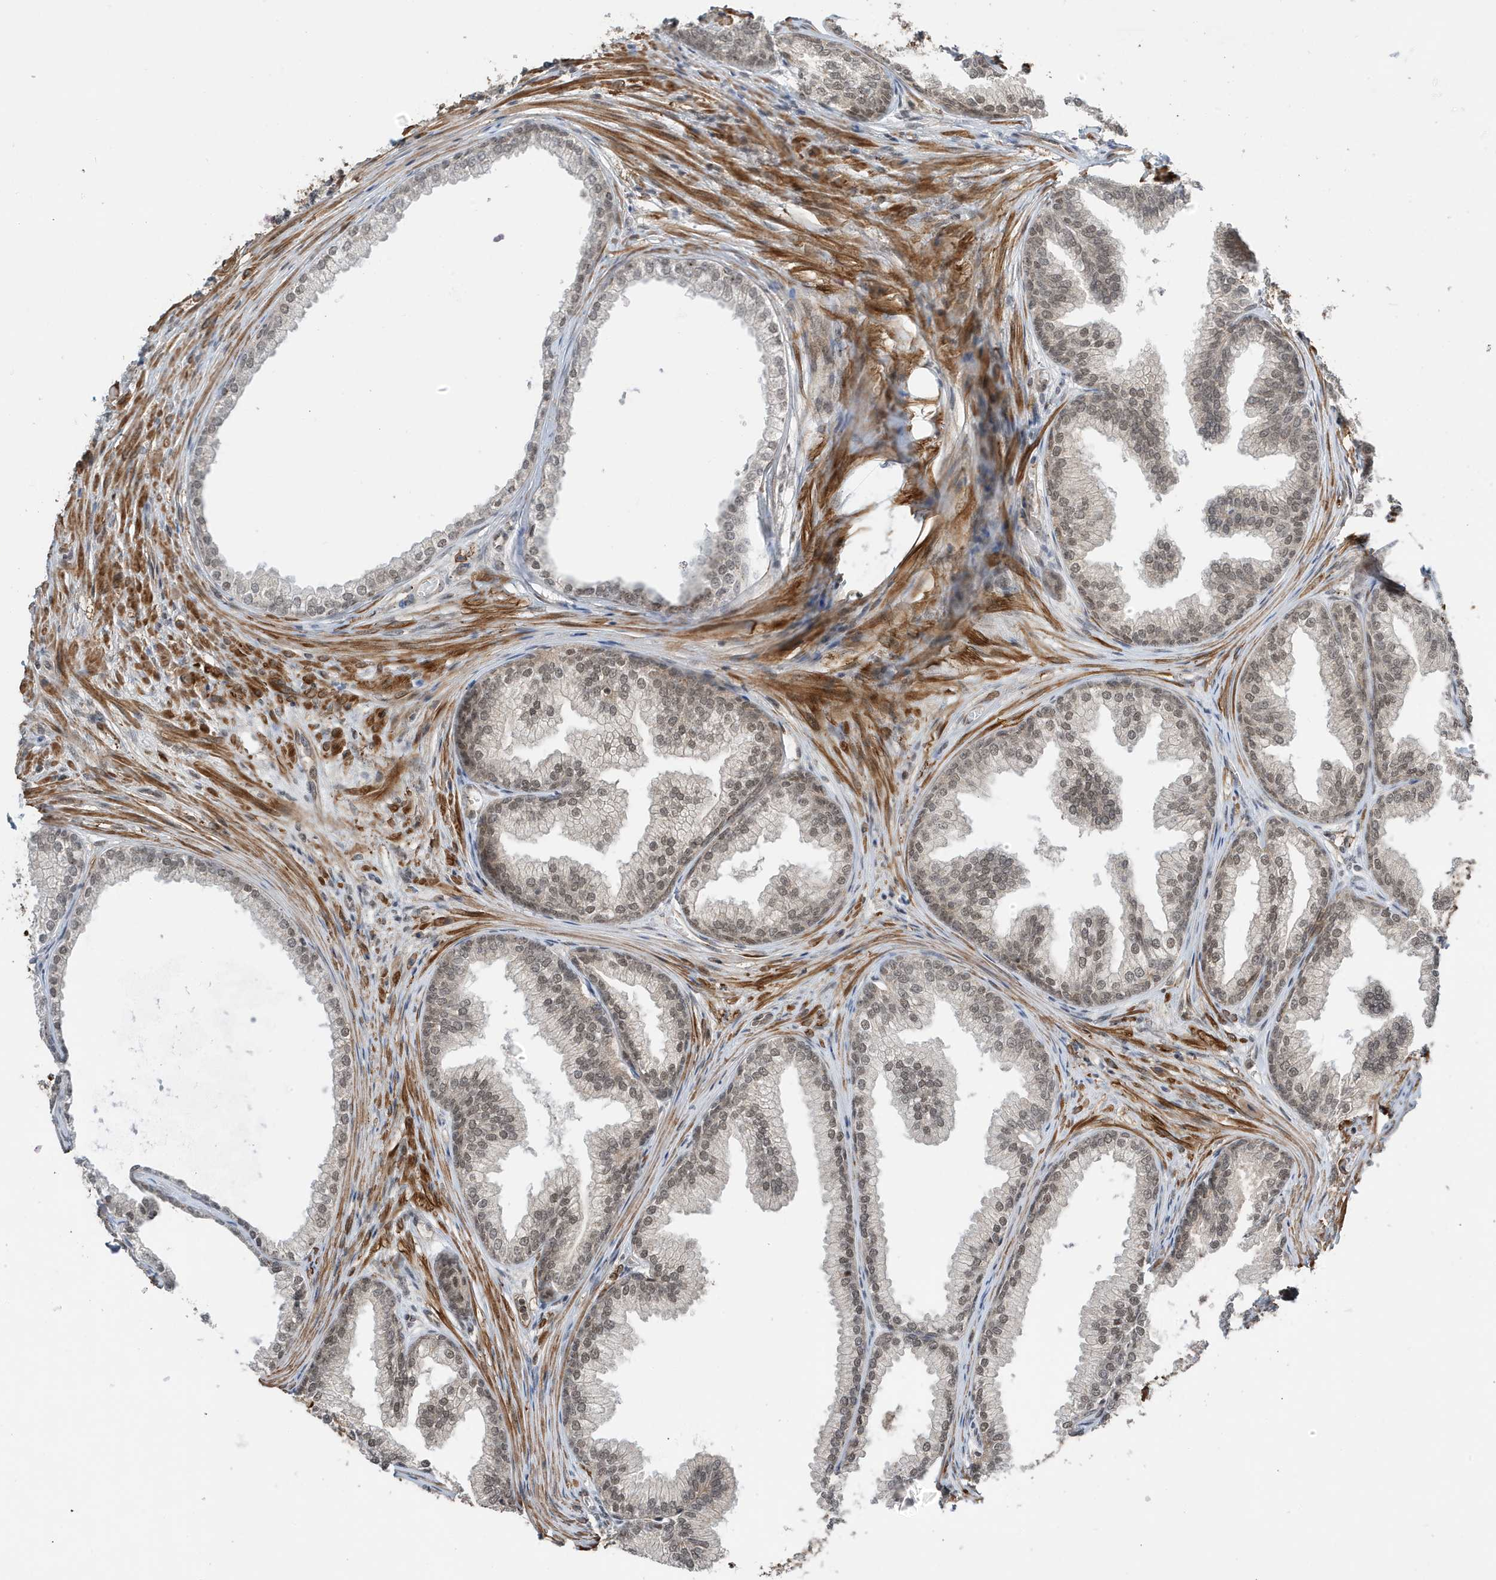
{"staining": {"intensity": "moderate", "quantity": "25%-75%", "location": "cytoplasmic/membranous,nuclear"}, "tissue": "prostate", "cell_type": "Glandular cells", "image_type": "normal", "snomed": [{"axis": "morphology", "description": "Normal tissue, NOS"}, {"axis": "topography", "description": "Prostate"}], "caption": "High-magnification brightfield microscopy of normal prostate stained with DAB (3,3'-diaminobenzidine) (brown) and counterstained with hematoxylin (blue). glandular cells exhibit moderate cytoplasmic/membranous,nuclear expression is identified in about25%-75% of cells.", "gene": "MAST3", "patient": {"sex": "male", "age": 76}}